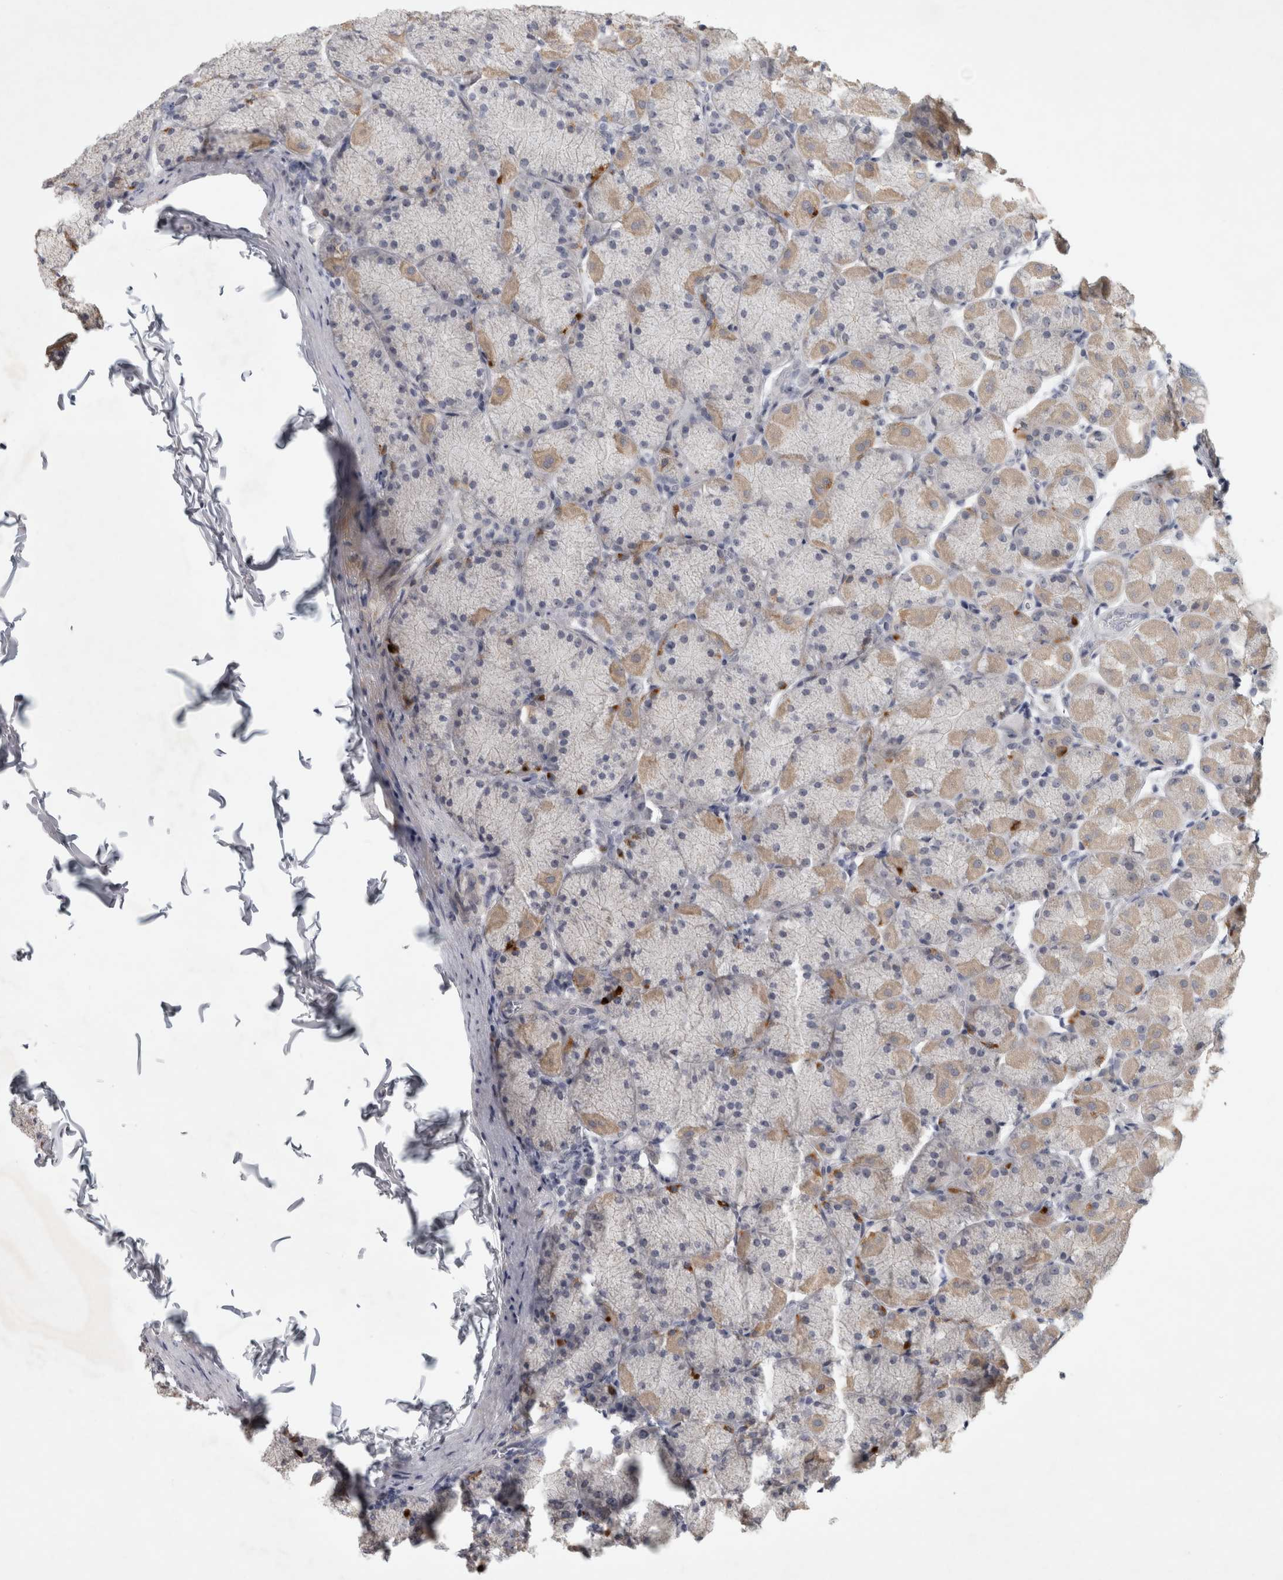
{"staining": {"intensity": "weak", "quantity": "25%-75%", "location": "cytoplasmic/membranous"}, "tissue": "stomach", "cell_type": "Glandular cells", "image_type": "normal", "snomed": [{"axis": "morphology", "description": "Normal tissue, NOS"}, {"axis": "topography", "description": "Stomach, upper"}], "caption": "DAB (3,3'-diaminobenzidine) immunohistochemical staining of normal stomach demonstrates weak cytoplasmic/membranous protein staining in about 25%-75% of glandular cells. The protein is stained brown, and the nuclei are stained in blue (DAB (3,3'-diaminobenzidine) IHC with brightfield microscopy, high magnification).", "gene": "PTPRN2", "patient": {"sex": "female", "age": 56}}